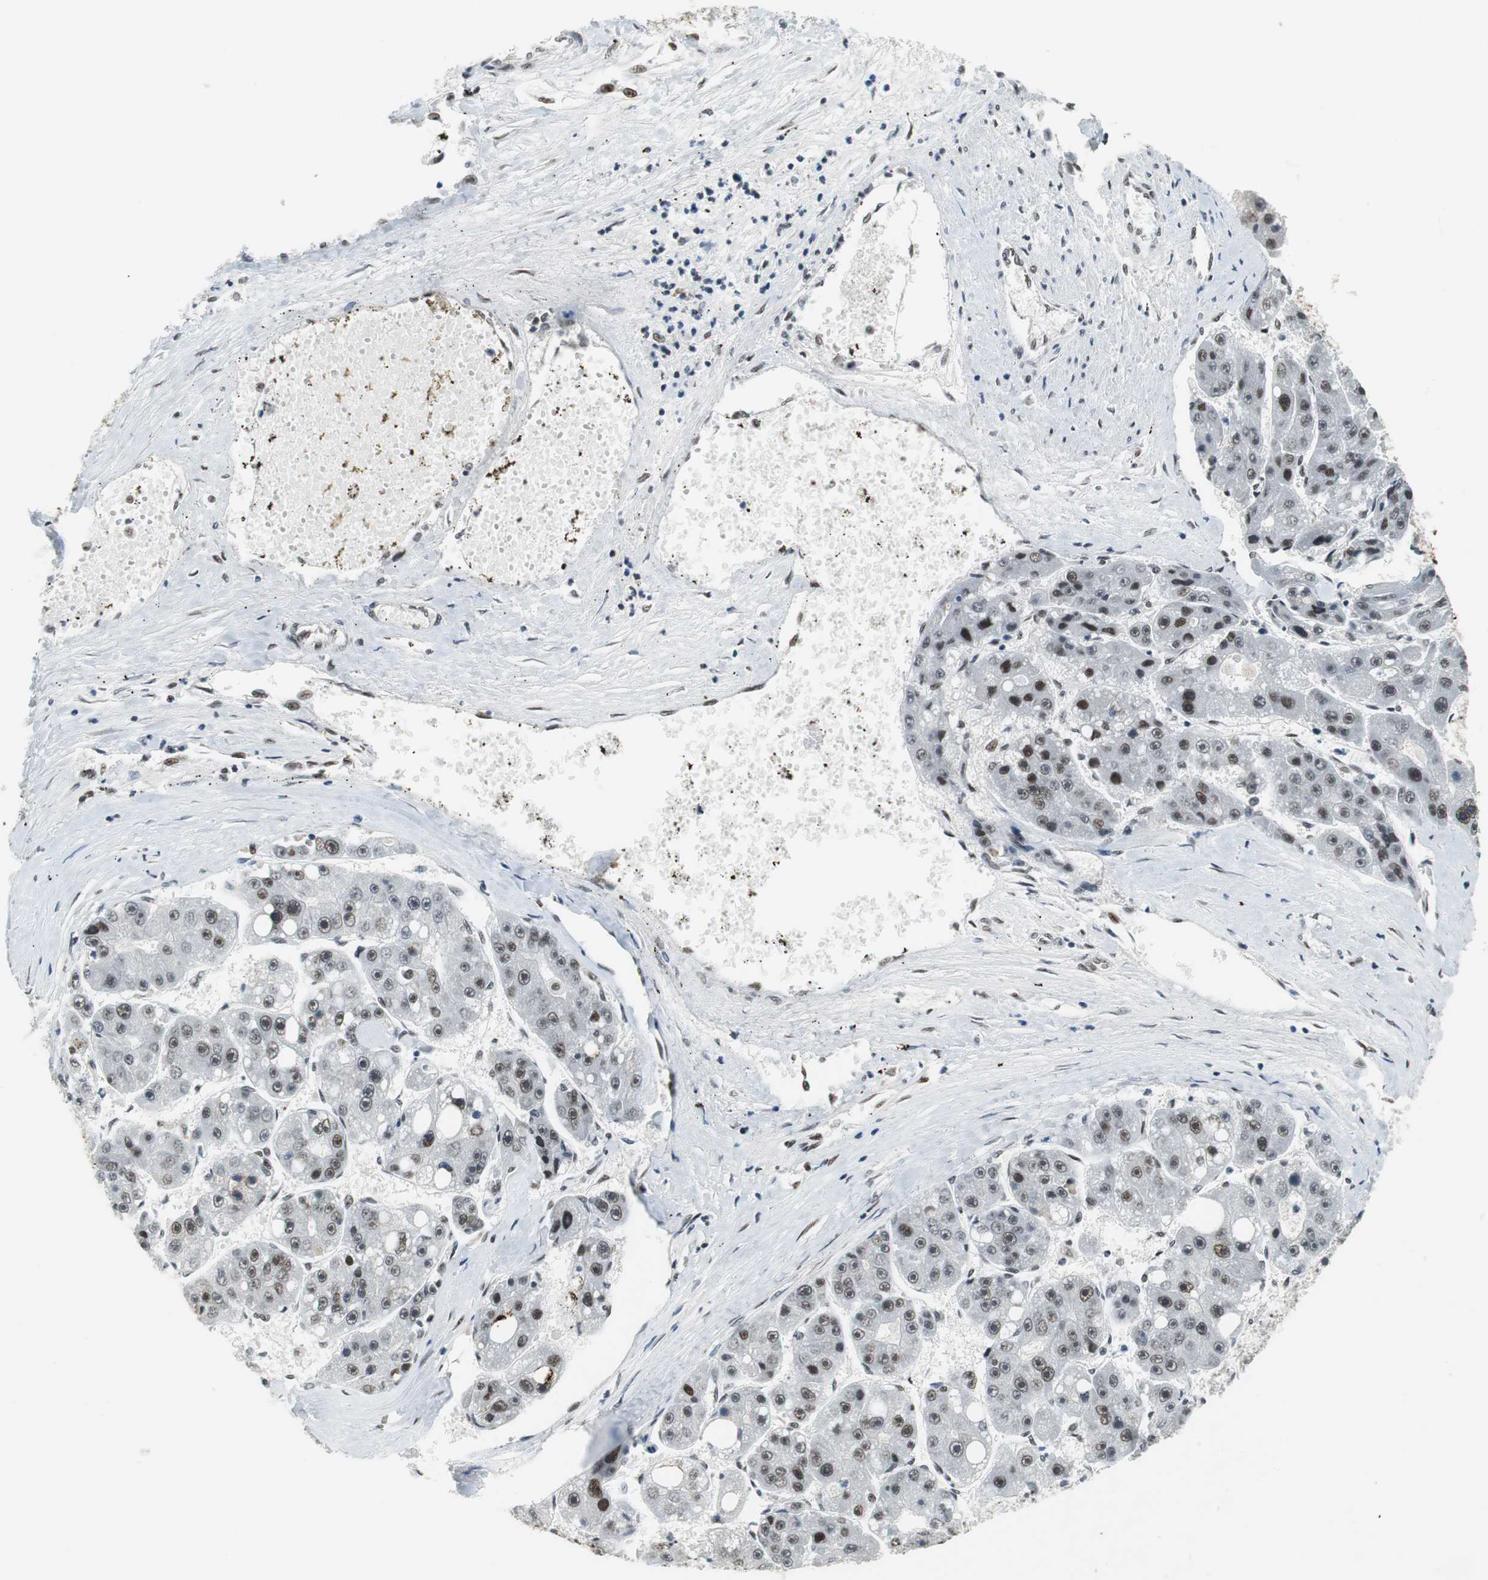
{"staining": {"intensity": "moderate", "quantity": ">75%", "location": "nuclear"}, "tissue": "liver cancer", "cell_type": "Tumor cells", "image_type": "cancer", "snomed": [{"axis": "morphology", "description": "Carcinoma, Hepatocellular, NOS"}, {"axis": "topography", "description": "Liver"}], "caption": "The immunohistochemical stain labels moderate nuclear positivity in tumor cells of liver hepatocellular carcinoma tissue. (Stains: DAB (3,3'-diaminobenzidine) in brown, nuclei in blue, Microscopy: brightfield microscopy at high magnification).", "gene": "PRKDC", "patient": {"sex": "female", "age": 61}}